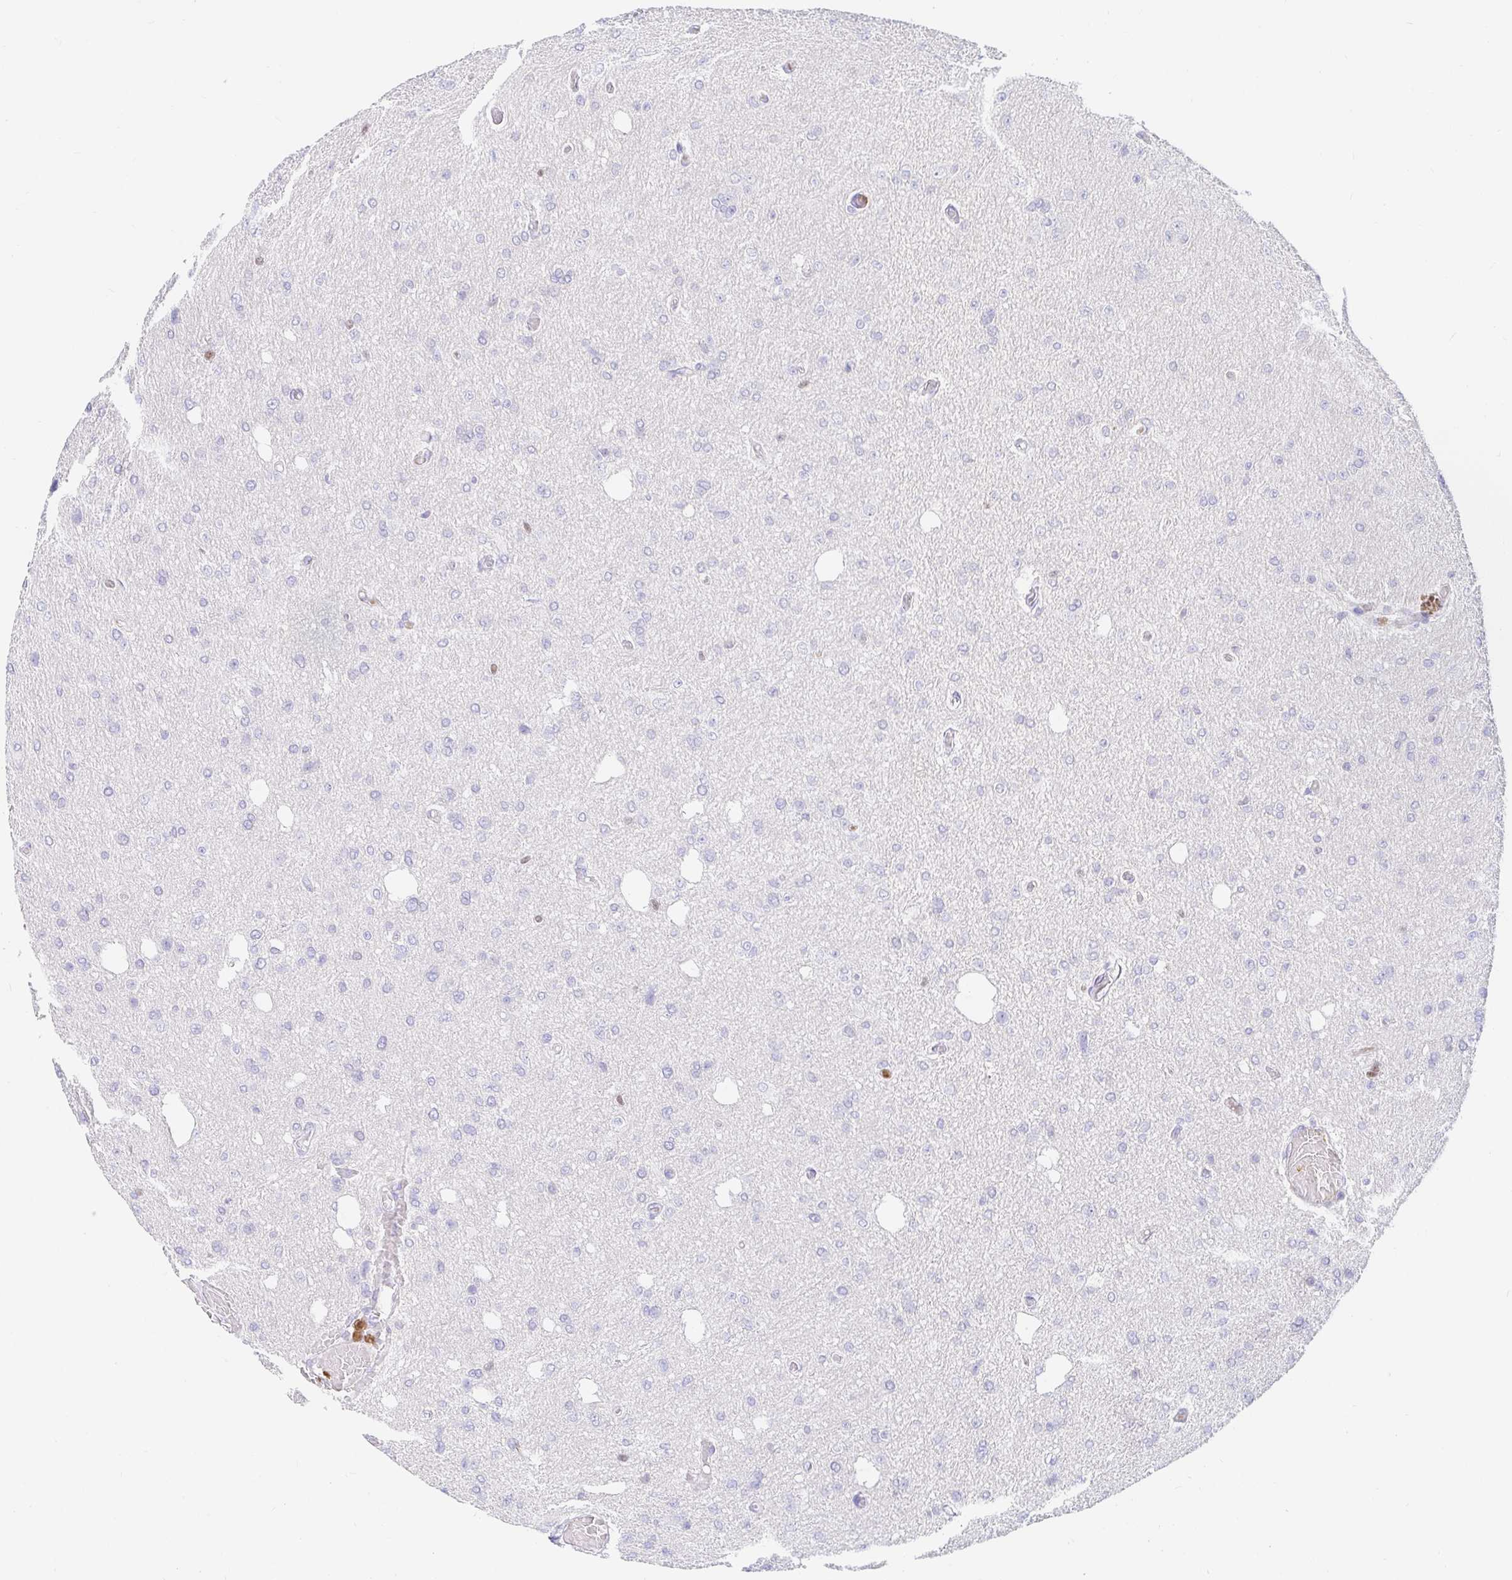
{"staining": {"intensity": "negative", "quantity": "none", "location": "none"}, "tissue": "glioma", "cell_type": "Tumor cells", "image_type": "cancer", "snomed": [{"axis": "morphology", "description": "Glioma, malignant, Low grade"}, {"axis": "topography", "description": "Brain"}], "caption": "Image shows no protein staining in tumor cells of glioma tissue. Nuclei are stained in blue.", "gene": "HINFP", "patient": {"sex": "male", "age": 26}}